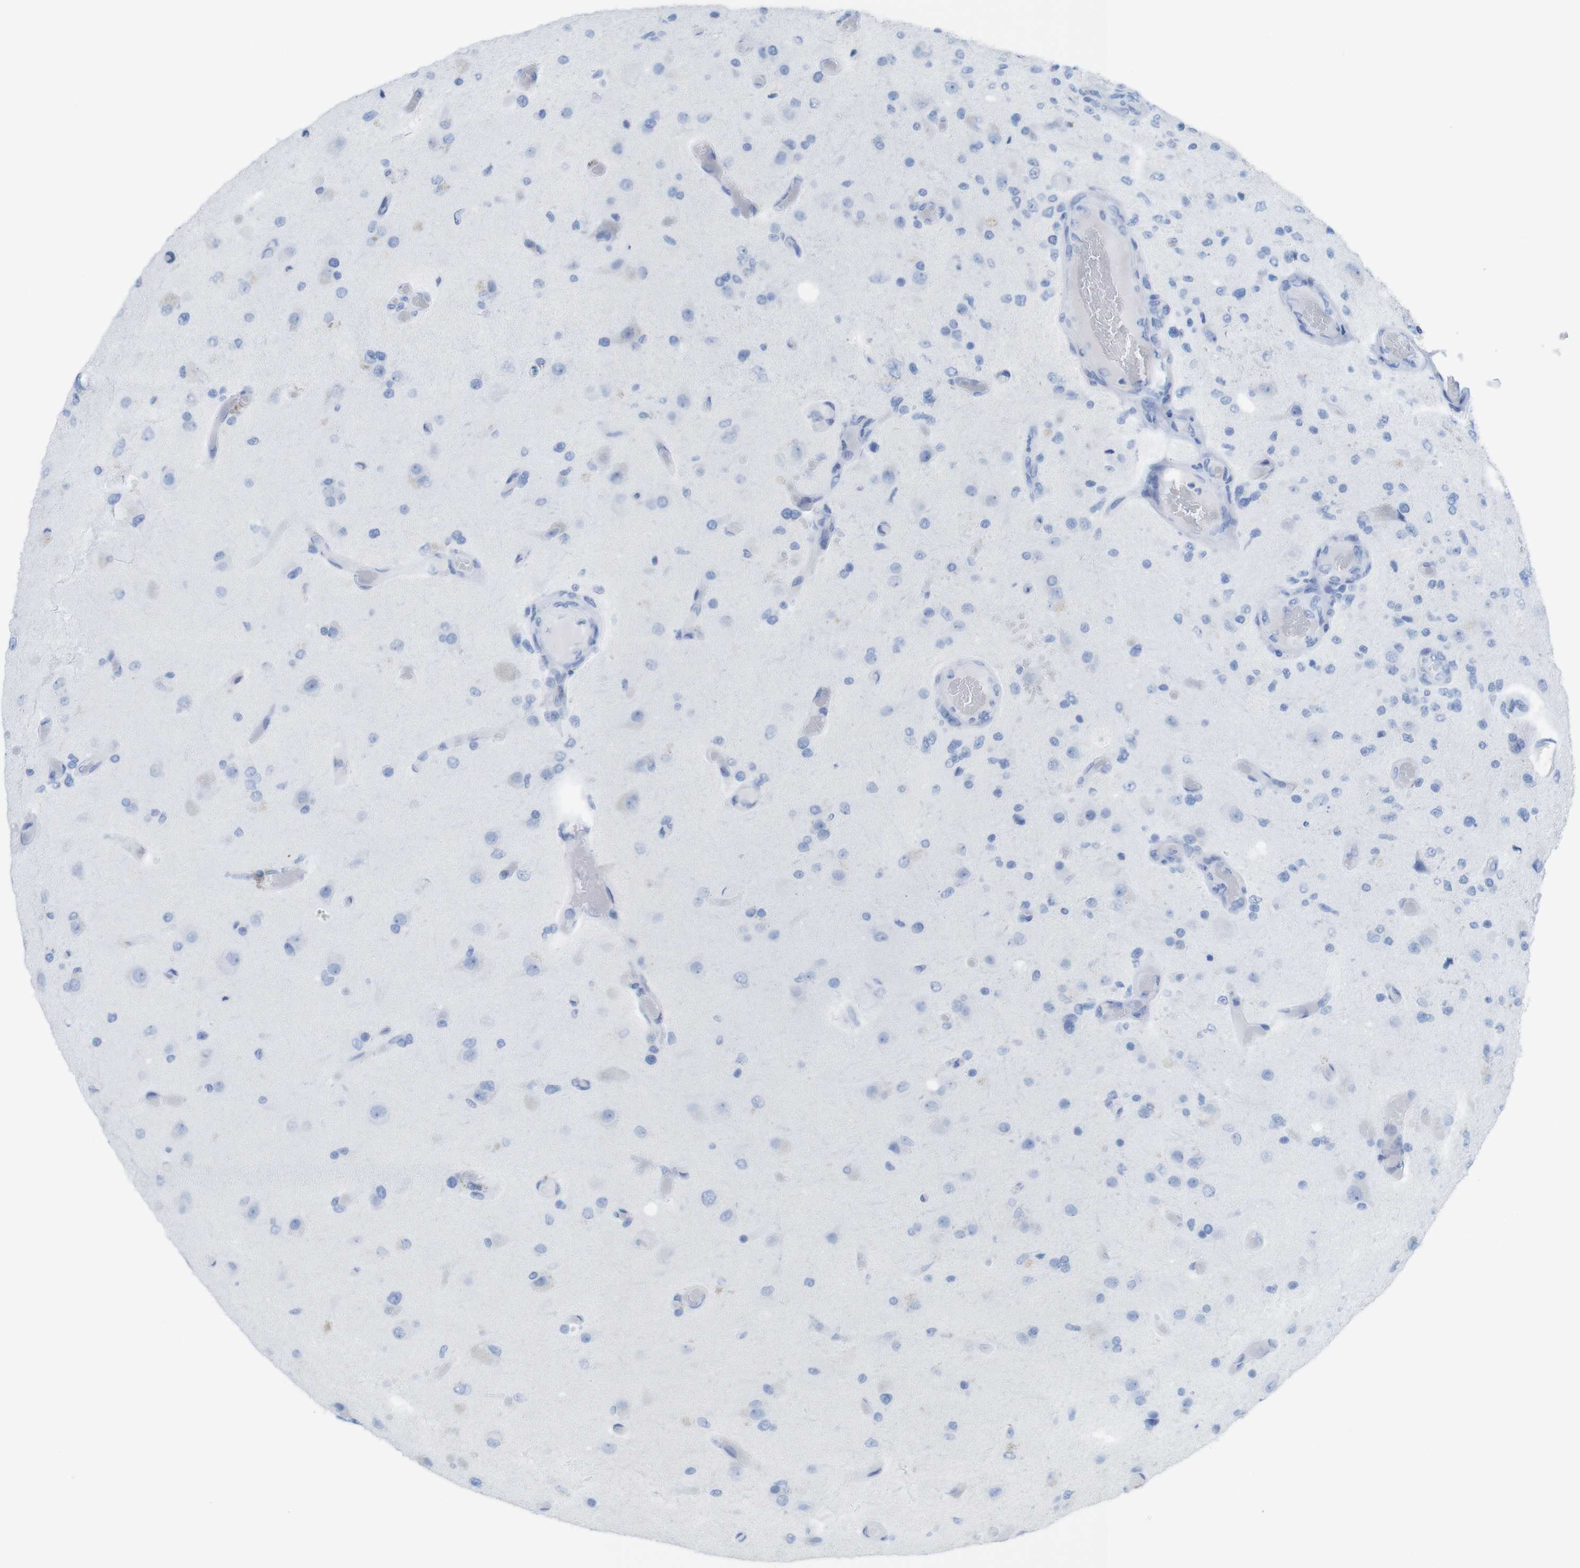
{"staining": {"intensity": "negative", "quantity": "none", "location": "none"}, "tissue": "glioma", "cell_type": "Tumor cells", "image_type": "cancer", "snomed": [{"axis": "morphology", "description": "Normal tissue, NOS"}, {"axis": "morphology", "description": "Glioma, malignant, High grade"}, {"axis": "topography", "description": "Cerebral cortex"}], "caption": "High magnification brightfield microscopy of glioma stained with DAB (3,3'-diaminobenzidine) (brown) and counterstained with hematoxylin (blue): tumor cells show no significant positivity. (Brightfield microscopy of DAB immunohistochemistry (IHC) at high magnification).", "gene": "MYH7", "patient": {"sex": "male", "age": 77}}